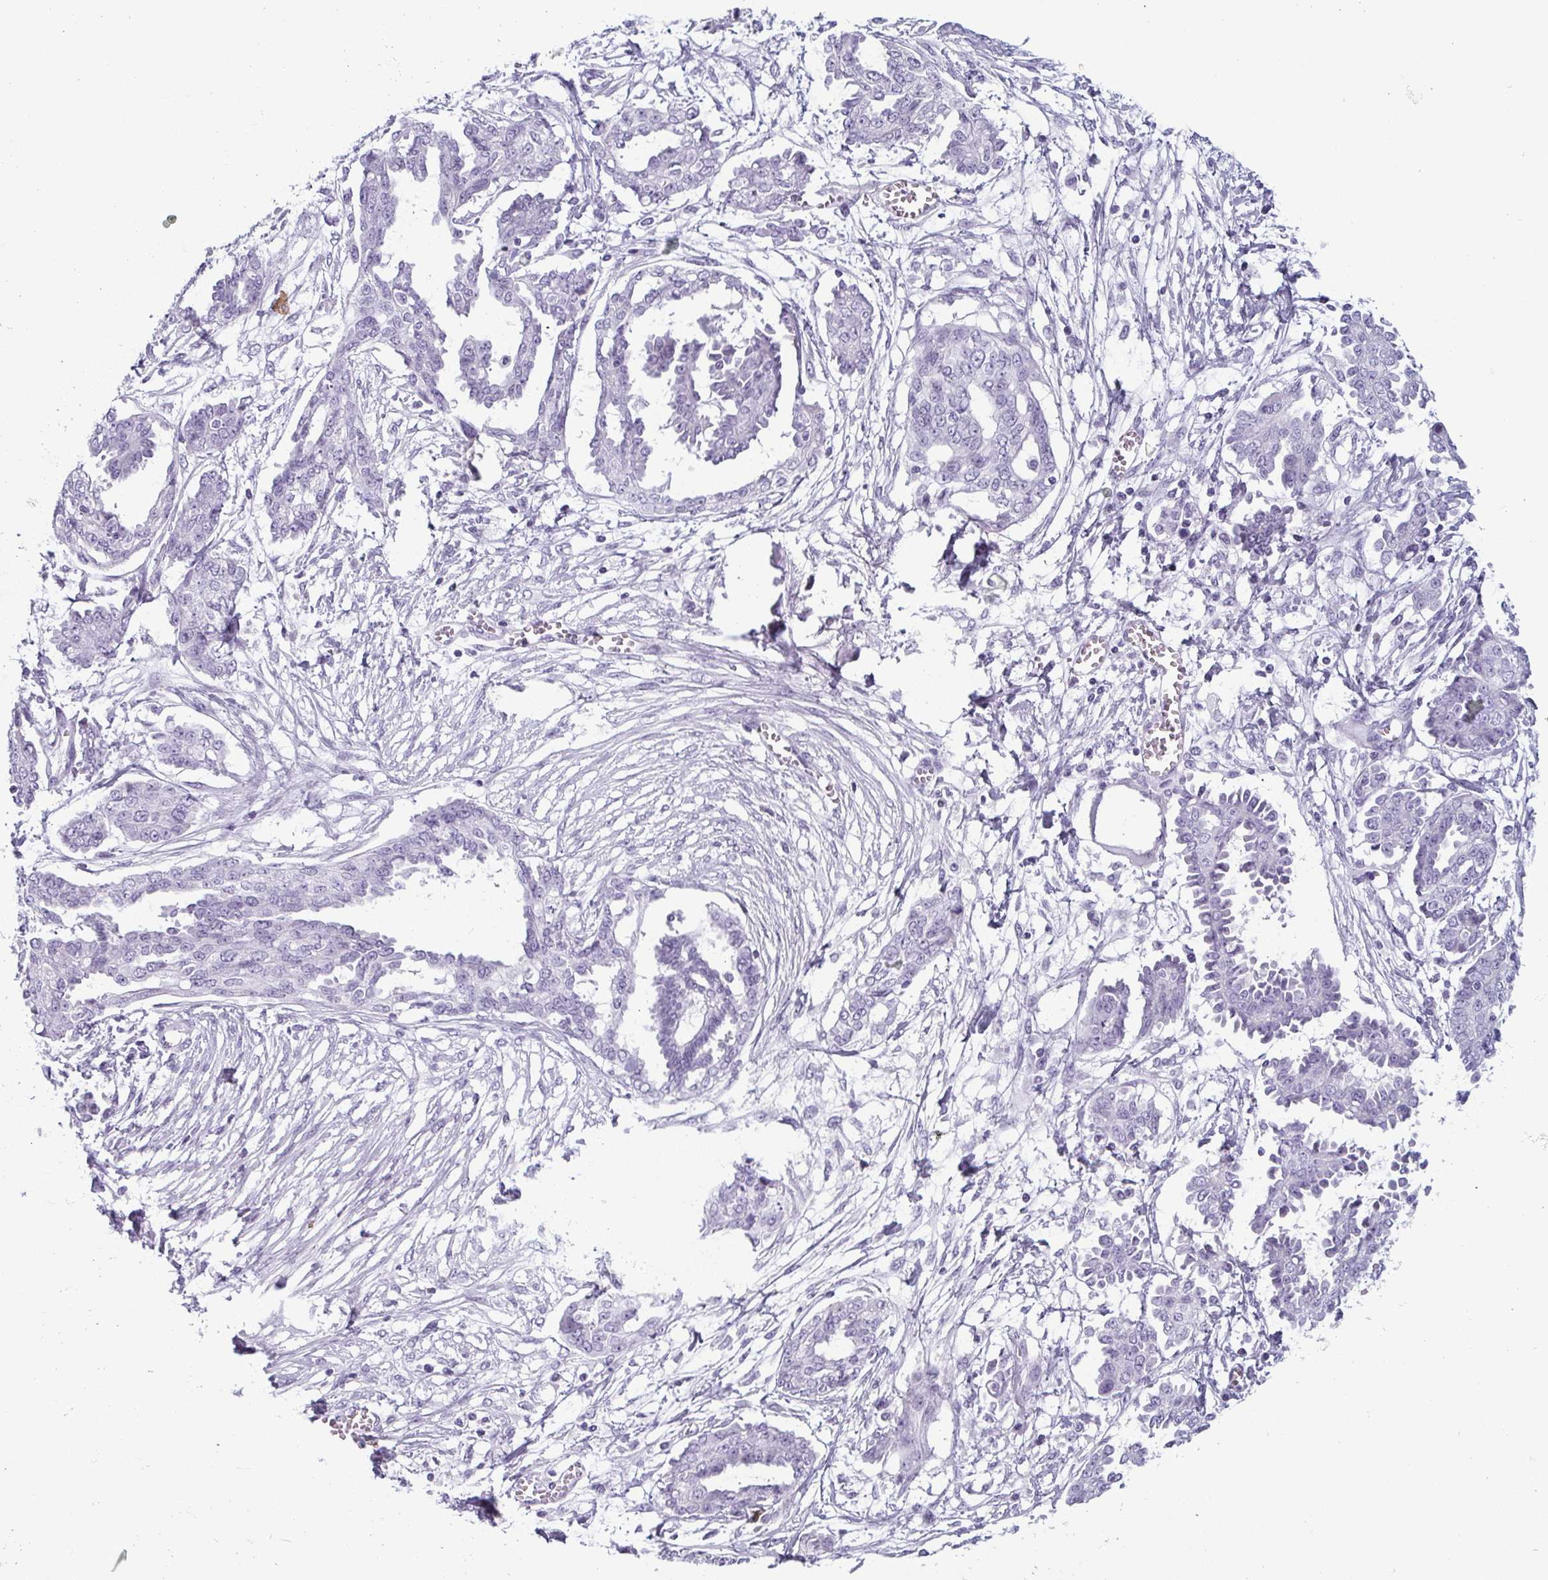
{"staining": {"intensity": "negative", "quantity": "none", "location": "none"}, "tissue": "ovarian cancer", "cell_type": "Tumor cells", "image_type": "cancer", "snomed": [{"axis": "morphology", "description": "Cystadenocarcinoma, serous, NOS"}, {"axis": "topography", "description": "Ovary"}], "caption": "Immunohistochemistry histopathology image of ovarian serous cystadenocarcinoma stained for a protein (brown), which exhibits no expression in tumor cells.", "gene": "KRT78", "patient": {"sex": "female", "age": 71}}